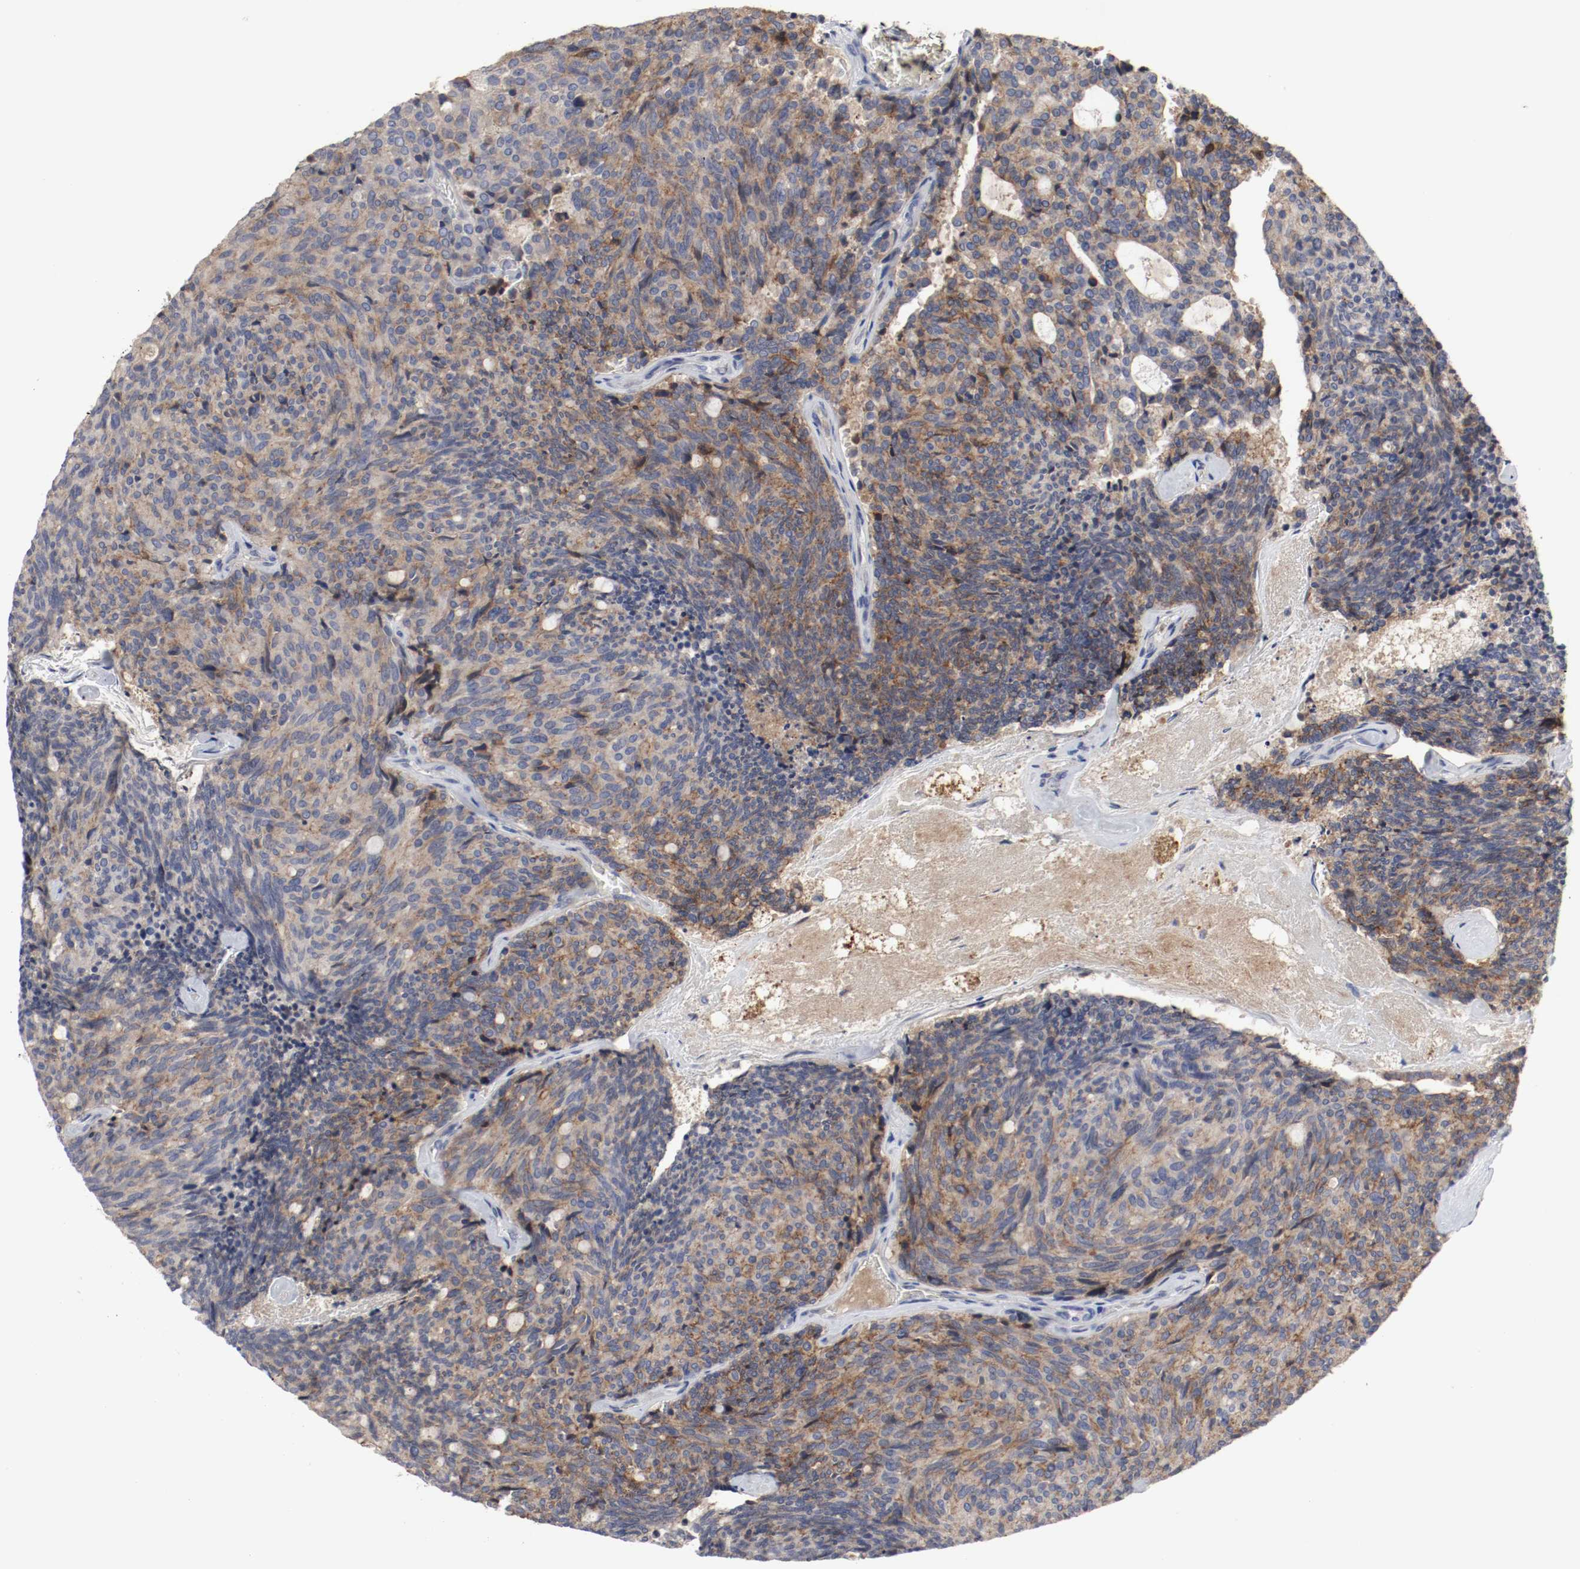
{"staining": {"intensity": "moderate", "quantity": ">75%", "location": "cytoplasmic/membranous"}, "tissue": "carcinoid", "cell_type": "Tumor cells", "image_type": "cancer", "snomed": [{"axis": "morphology", "description": "Carcinoid, malignant, NOS"}, {"axis": "topography", "description": "Pancreas"}], "caption": "Immunohistochemistry of human carcinoid shows medium levels of moderate cytoplasmic/membranous positivity in approximately >75% of tumor cells.", "gene": "KIT", "patient": {"sex": "female", "age": 54}}